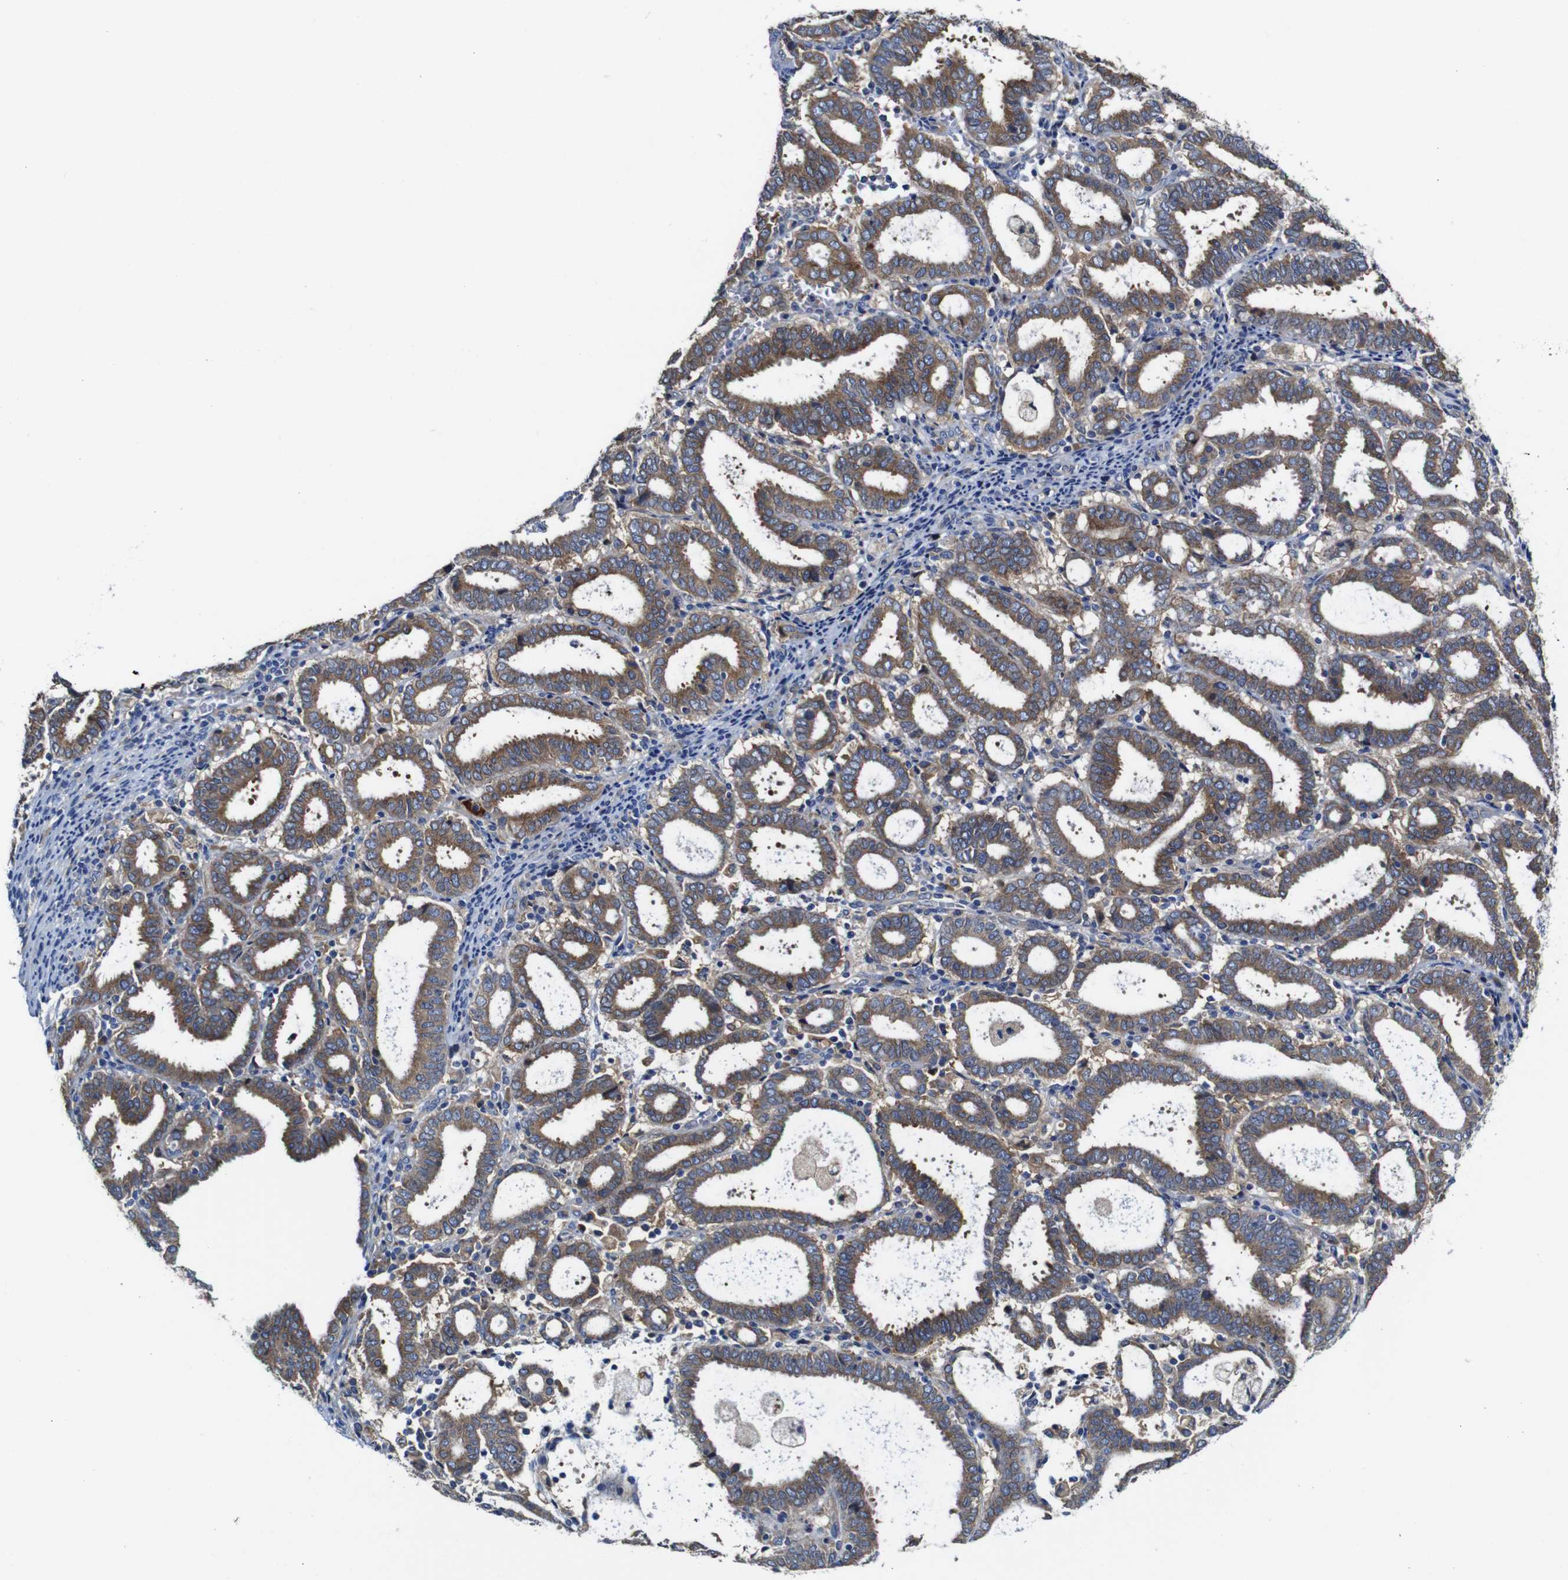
{"staining": {"intensity": "moderate", "quantity": ">75%", "location": "cytoplasmic/membranous"}, "tissue": "endometrial cancer", "cell_type": "Tumor cells", "image_type": "cancer", "snomed": [{"axis": "morphology", "description": "Adenocarcinoma, NOS"}, {"axis": "topography", "description": "Uterus"}], "caption": "An image of adenocarcinoma (endometrial) stained for a protein exhibits moderate cytoplasmic/membranous brown staining in tumor cells.", "gene": "CLCC1", "patient": {"sex": "female", "age": 83}}